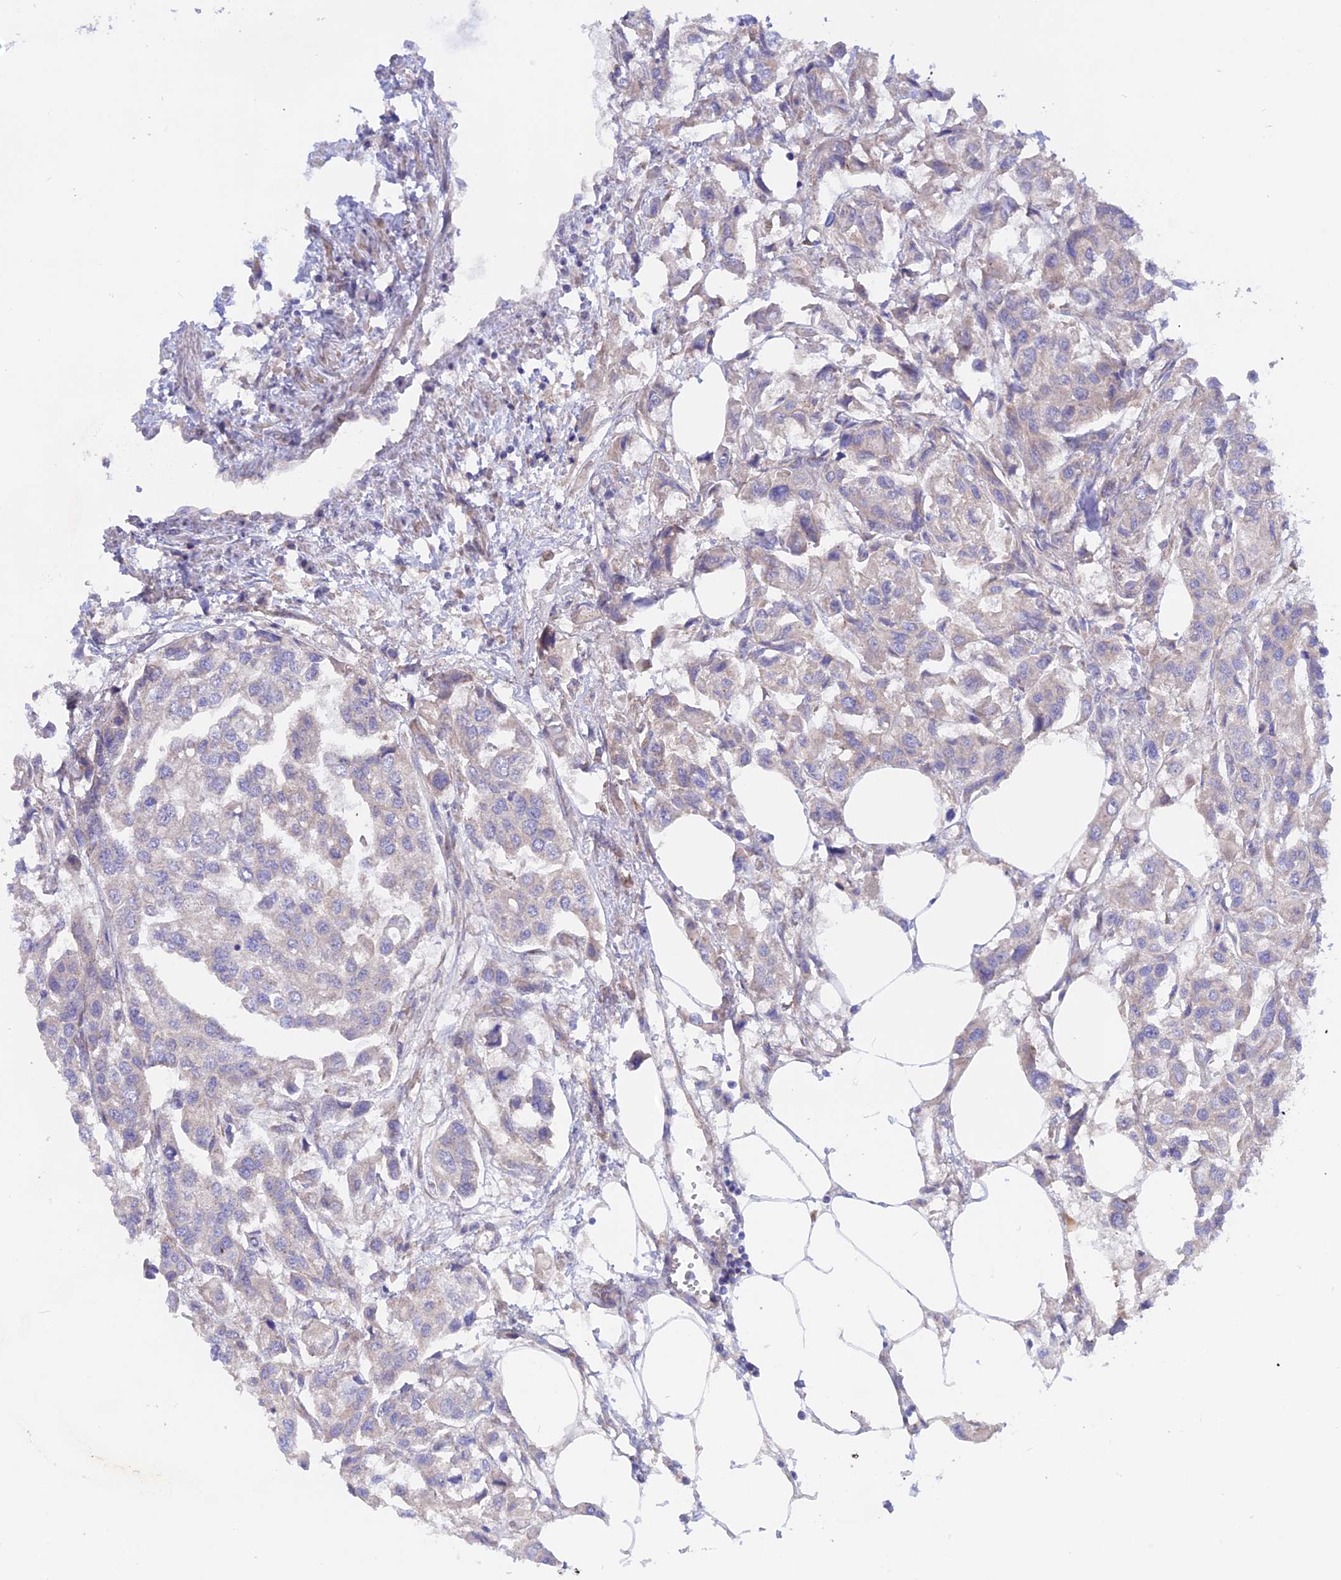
{"staining": {"intensity": "weak", "quantity": "<25%", "location": "cytoplasmic/membranous"}, "tissue": "urothelial cancer", "cell_type": "Tumor cells", "image_type": "cancer", "snomed": [{"axis": "morphology", "description": "Urothelial carcinoma, High grade"}, {"axis": "topography", "description": "Urinary bladder"}], "caption": "High magnification brightfield microscopy of high-grade urothelial carcinoma stained with DAB (3,3'-diaminobenzidine) (brown) and counterstained with hematoxylin (blue): tumor cells show no significant expression.", "gene": "HYCC1", "patient": {"sex": "male", "age": 67}}